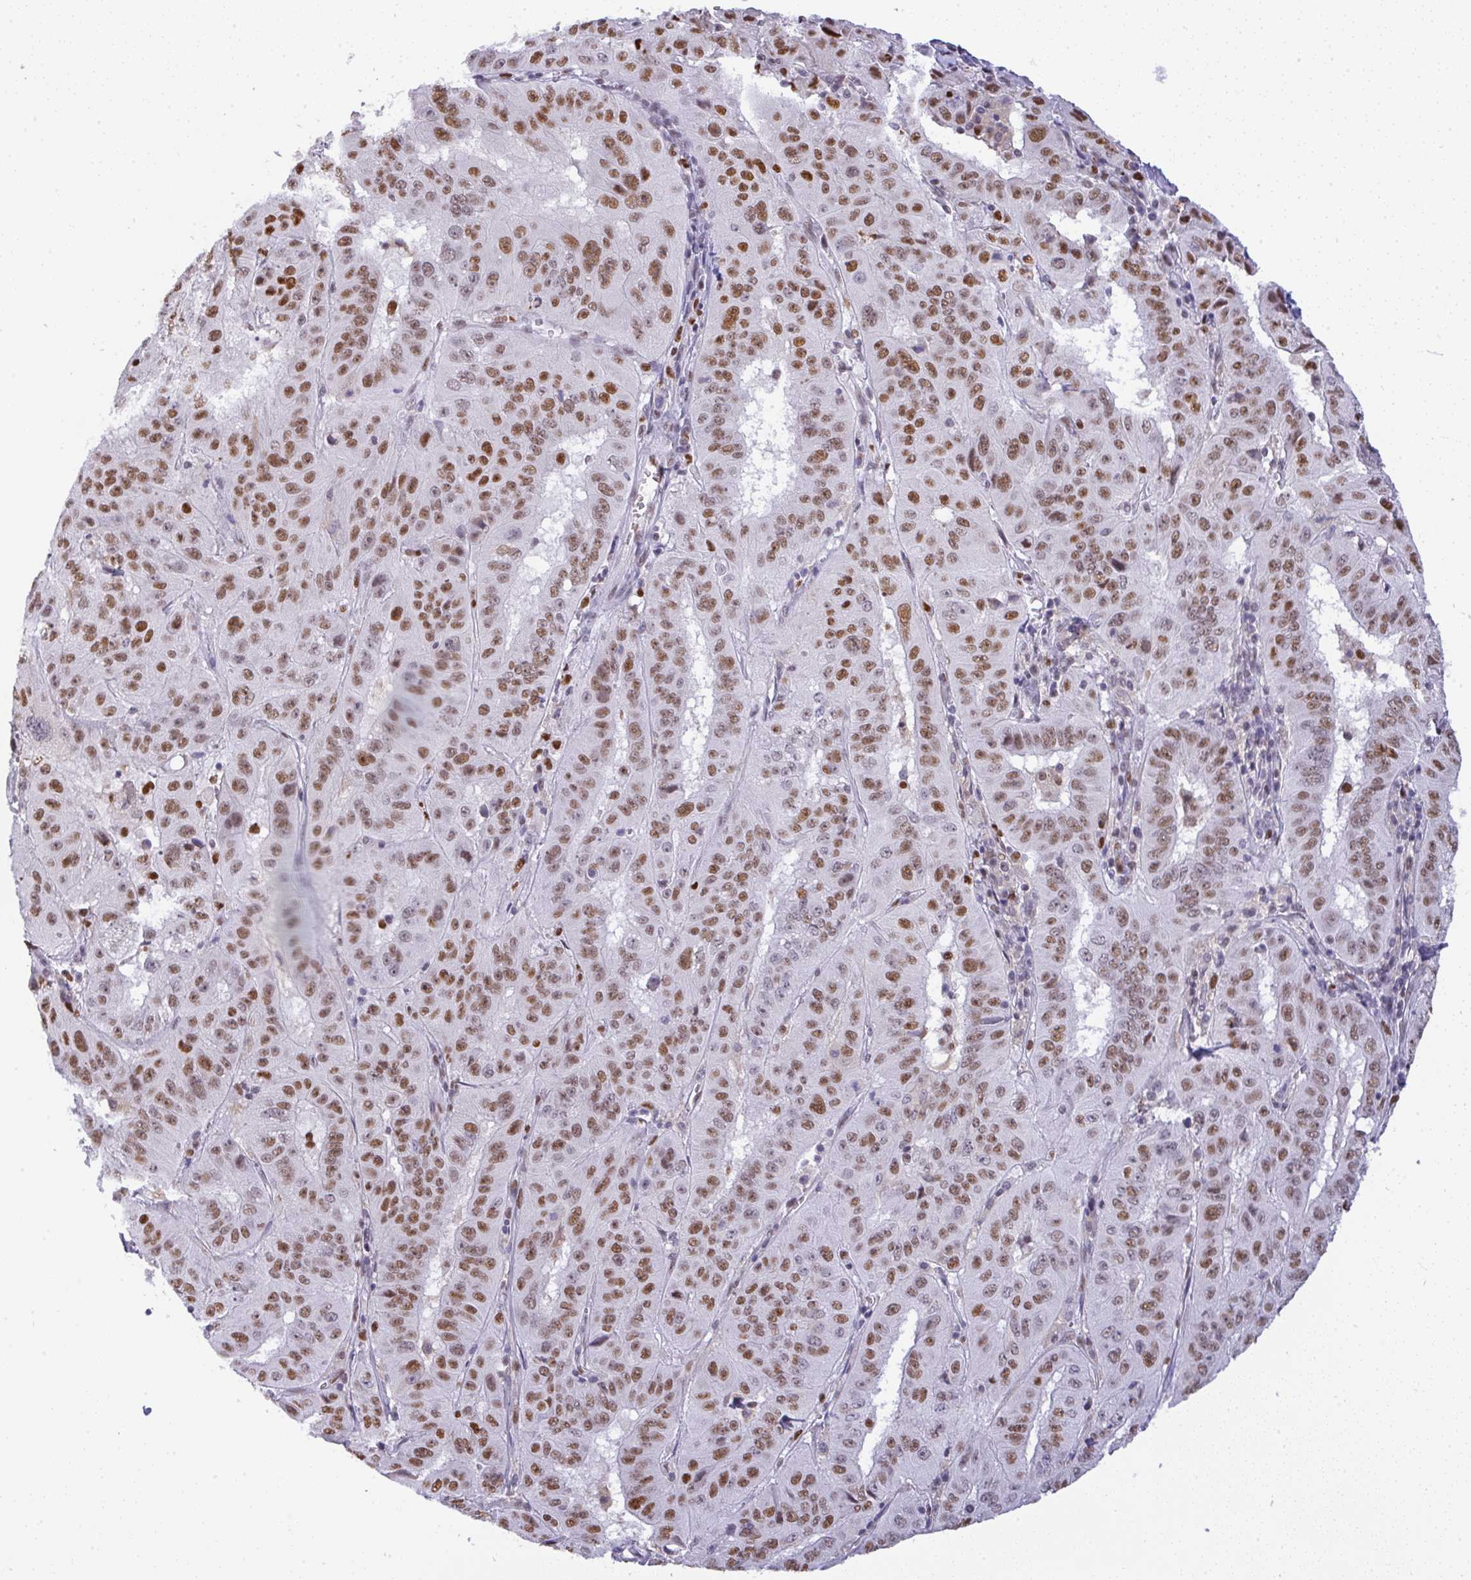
{"staining": {"intensity": "moderate", "quantity": ">75%", "location": "nuclear"}, "tissue": "pancreatic cancer", "cell_type": "Tumor cells", "image_type": "cancer", "snomed": [{"axis": "morphology", "description": "Adenocarcinoma, NOS"}, {"axis": "topography", "description": "Pancreas"}], "caption": "Protein staining of adenocarcinoma (pancreatic) tissue exhibits moderate nuclear positivity in about >75% of tumor cells. (DAB = brown stain, brightfield microscopy at high magnification).", "gene": "BBX", "patient": {"sex": "male", "age": 63}}